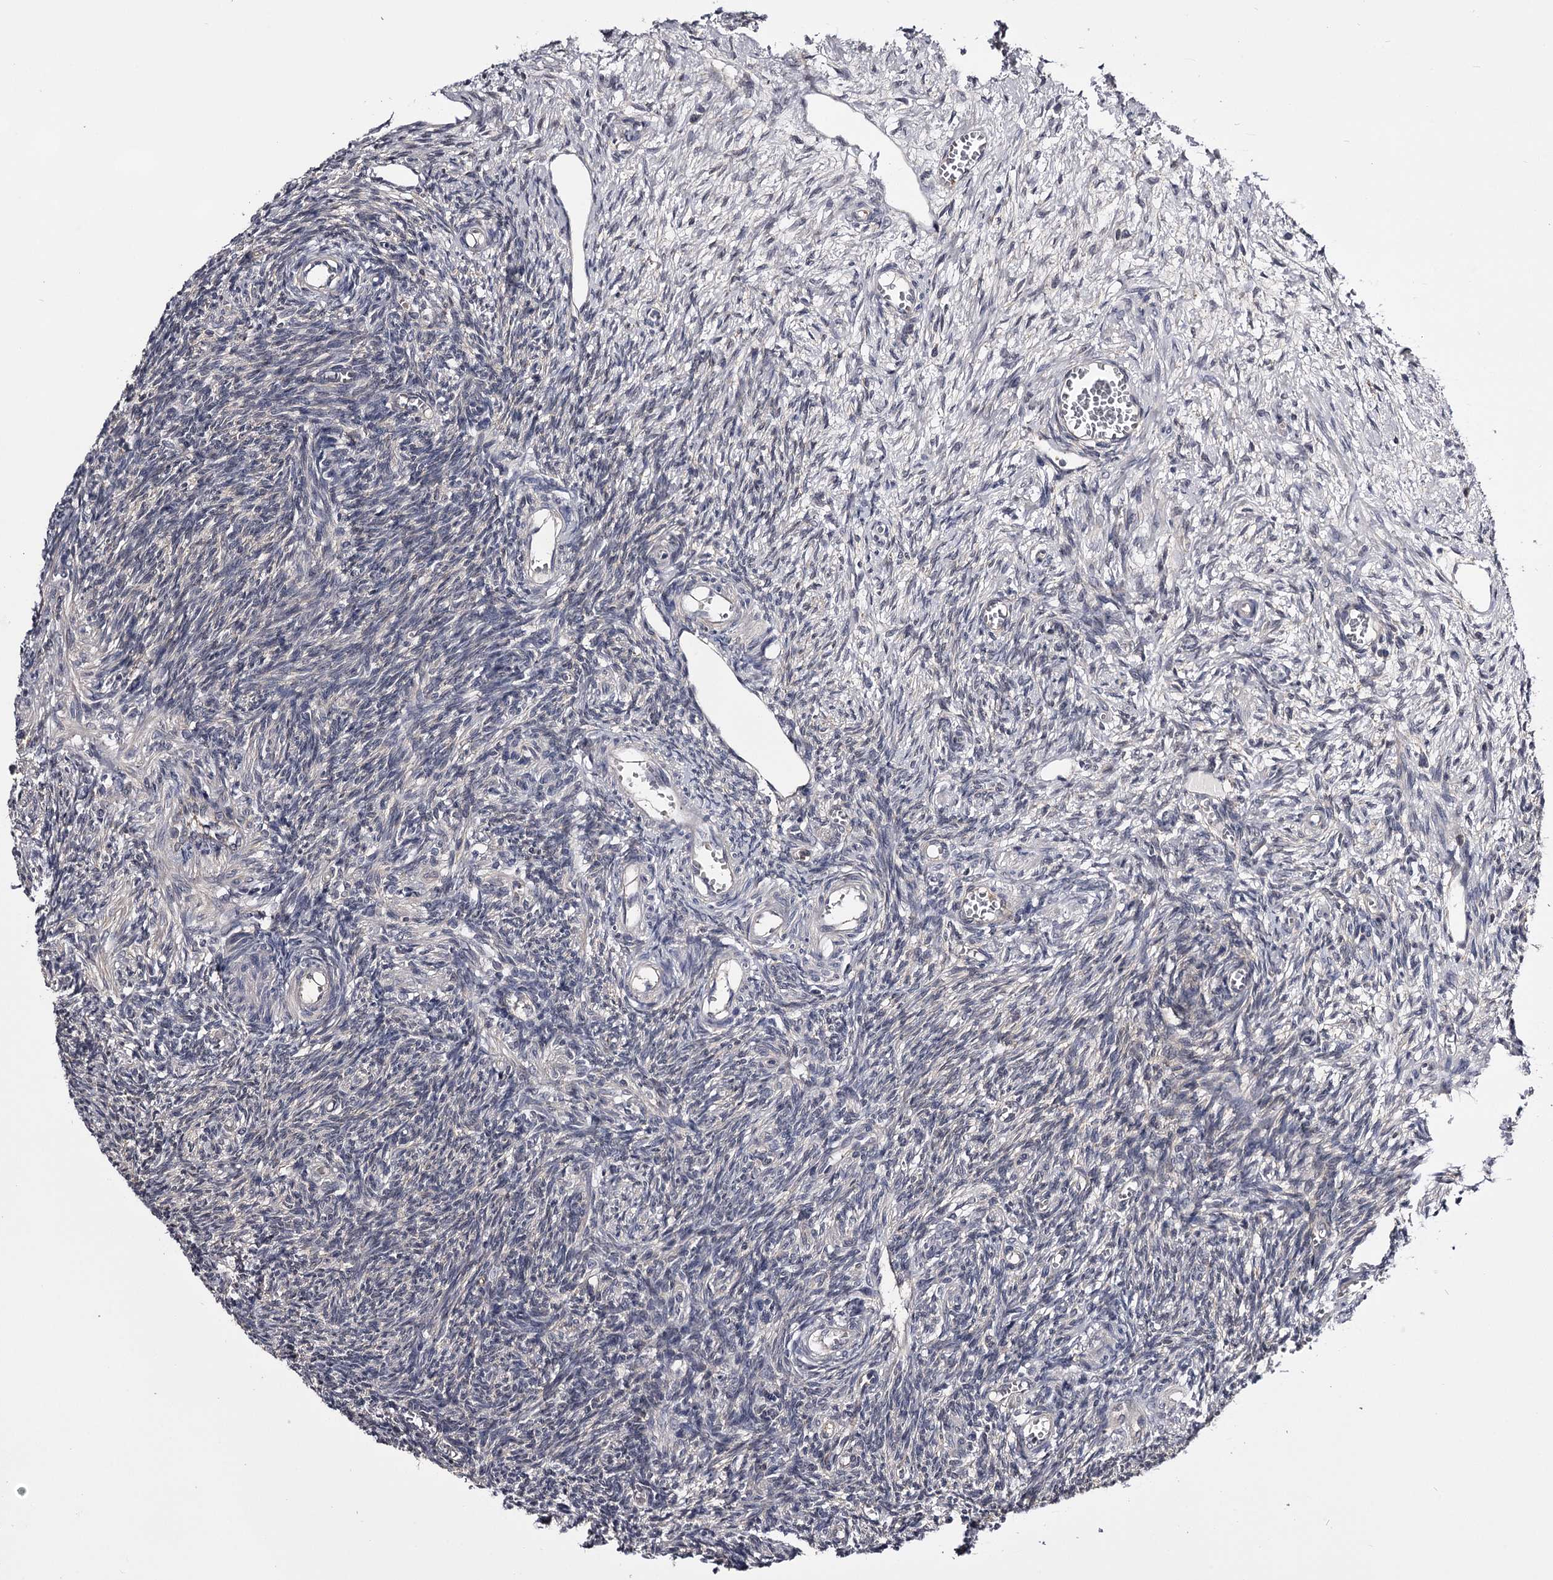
{"staining": {"intensity": "negative", "quantity": "none", "location": "none"}, "tissue": "ovary", "cell_type": "Ovarian stroma cells", "image_type": "normal", "snomed": [{"axis": "morphology", "description": "Normal tissue, NOS"}, {"axis": "topography", "description": "Ovary"}], "caption": "DAB immunohistochemical staining of unremarkable ovary demonstrates no significant staining in ovarian stroma cells.", "gene": "GSTO1", "patient": {"sex": "female", "age": 27}}